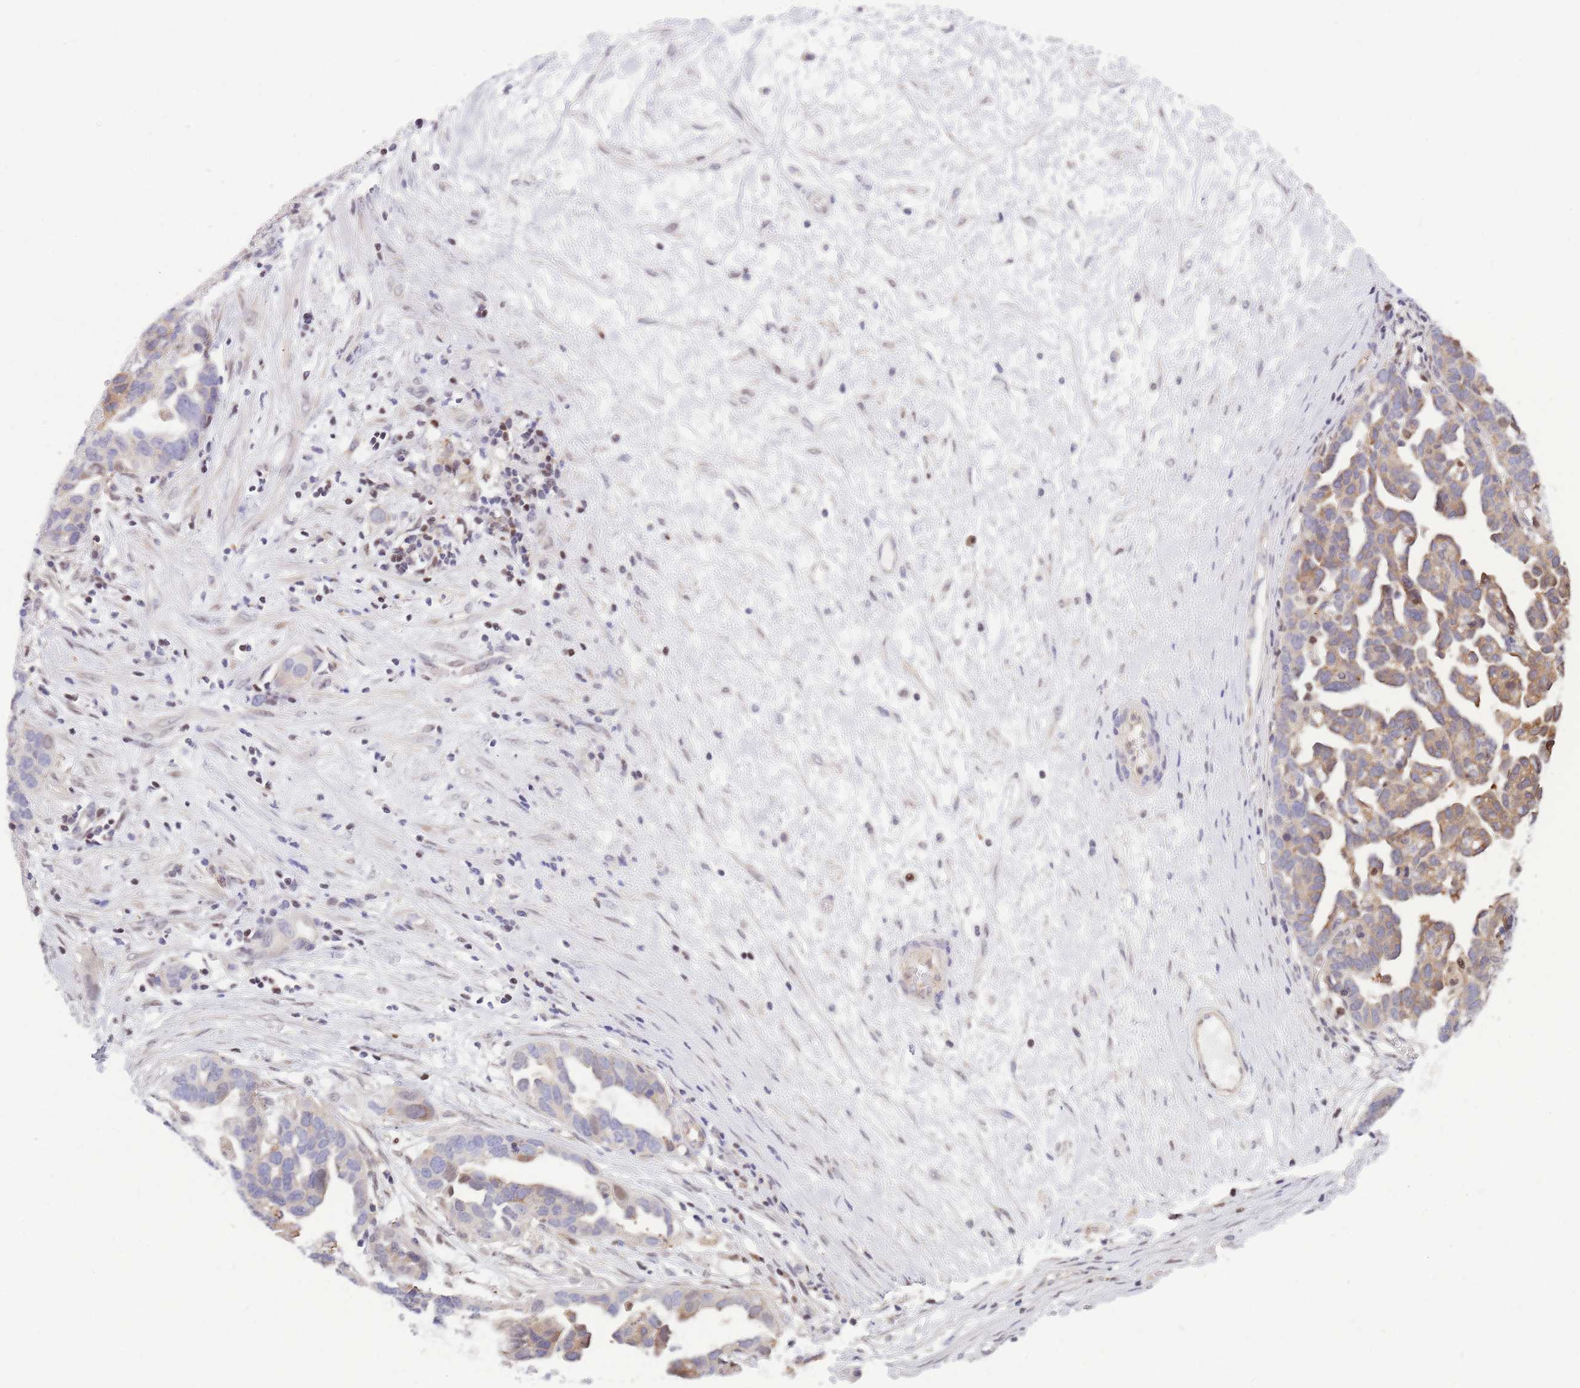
{"staining": {"intensity": "weak", "quantity": "25%-75%", "location": "cytoplasmic/membranous"}, "tissue": "ovarian cancer", "cell_type": "Tumor cells", "image_type": "cancer", "snomed": [{"axis": "morphology", "description": "Cystadenocarcinoma, serous, NOS"}, {"axis": "topography", "description": "Ovary"}], "caption": "Protein expression analysis of ovarian cancer displays weak cytoplasmic/membranous expression in about 25%-75% of tumor cells.", "gene": "CRACD", "patient": {"sex": "female", "age": 54}}